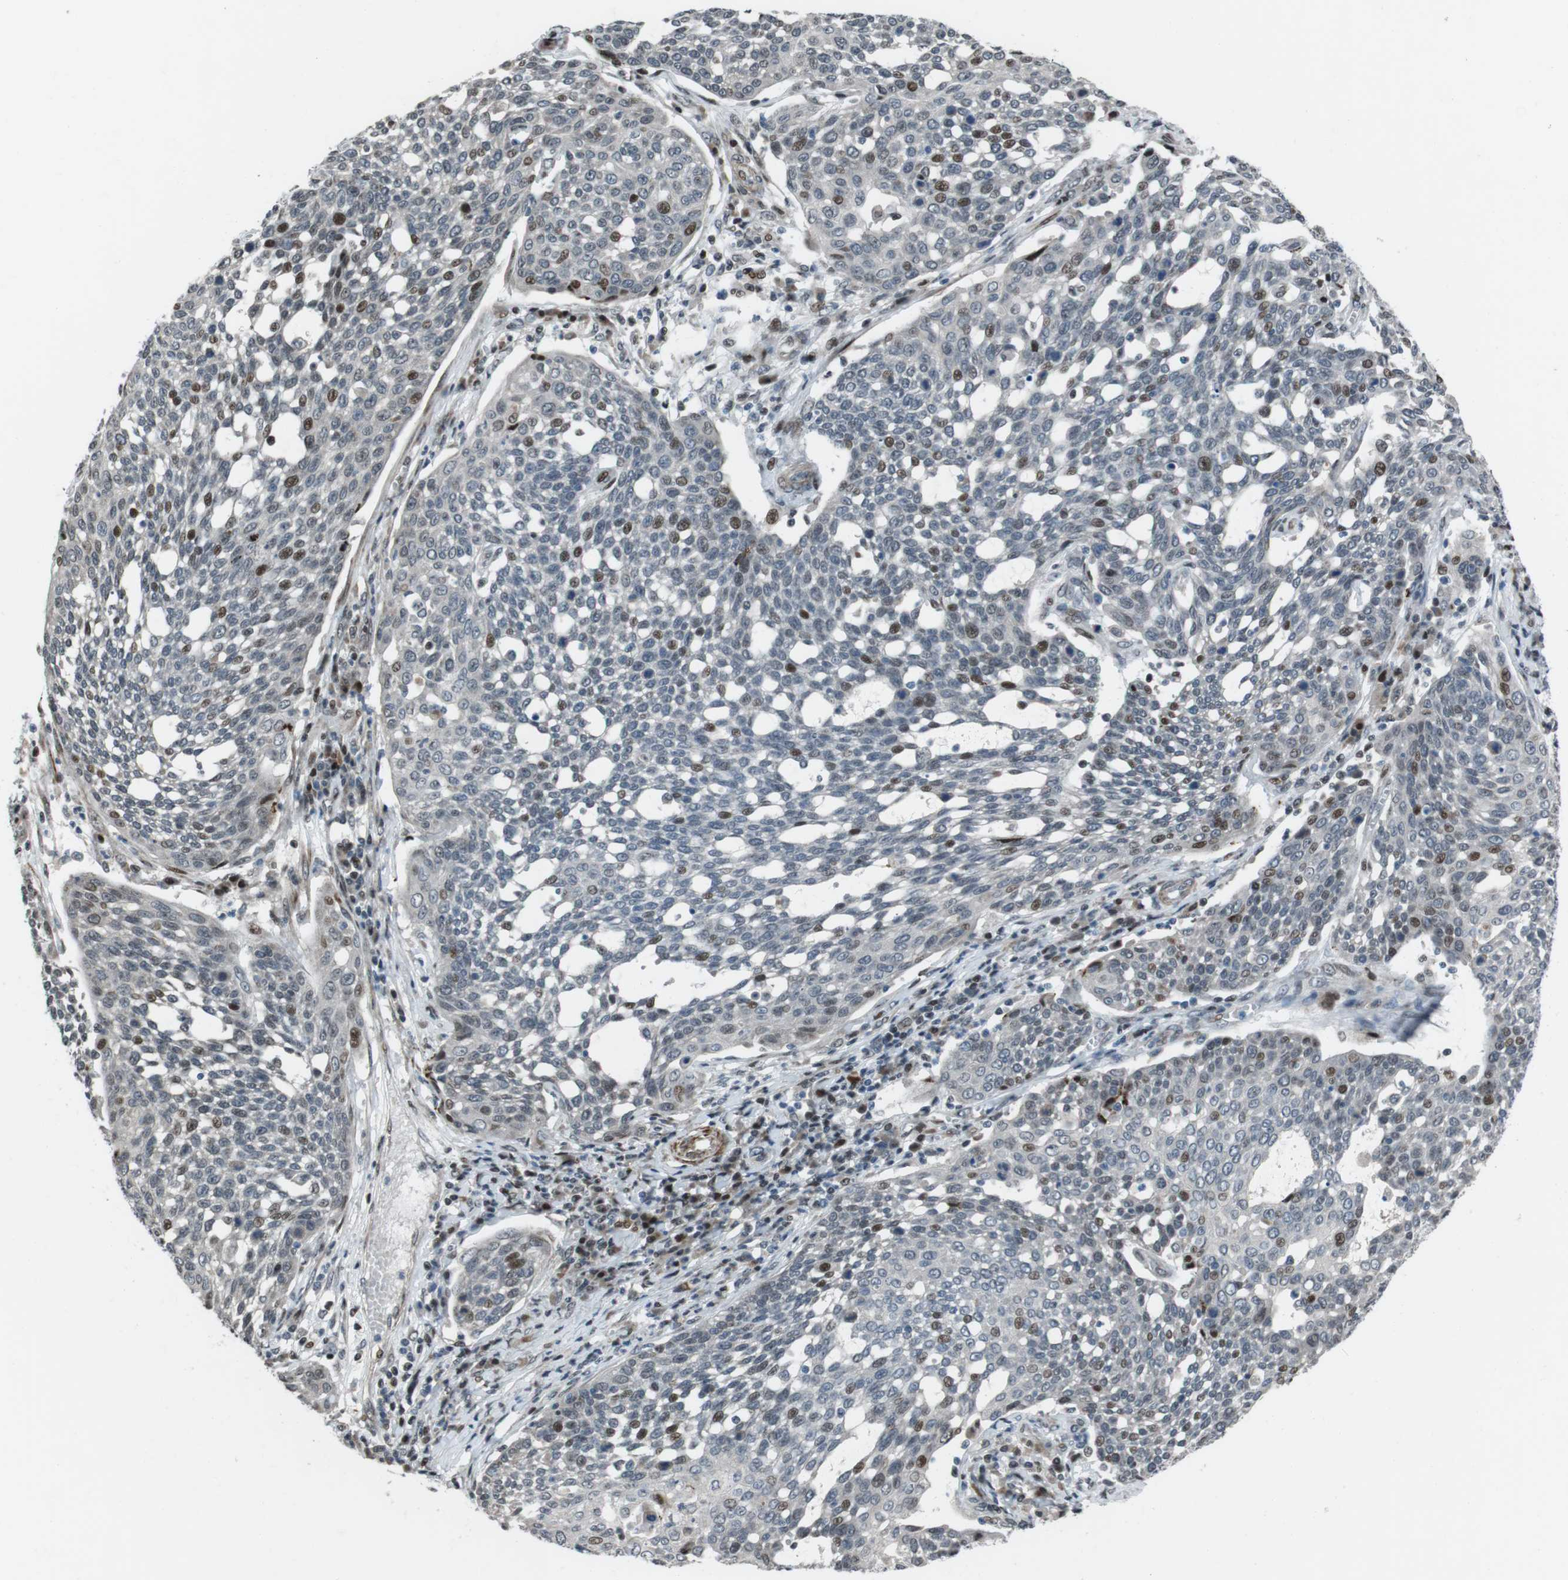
{"staining": {"intensity": "moderate", "quantity": "<25%", "location": "nuclear"}, "tissue": "cervical cancer", "cell_type": "Tumor cells", "image_type": "cancer", "snomed": [{"axis": "morphology", "description": "Squamous cell carcinoma, NOS"}, {"axis": "topography", "description": "Cervix"}], "caption": "Brown immunohistochemical staining in cervical cancer (squamous cell carcinoma) shows moderate nuclear expression in about <25% of tumor cells.", "gene": "PBRM1", "patient": {"sex": "female", "age": 34}}